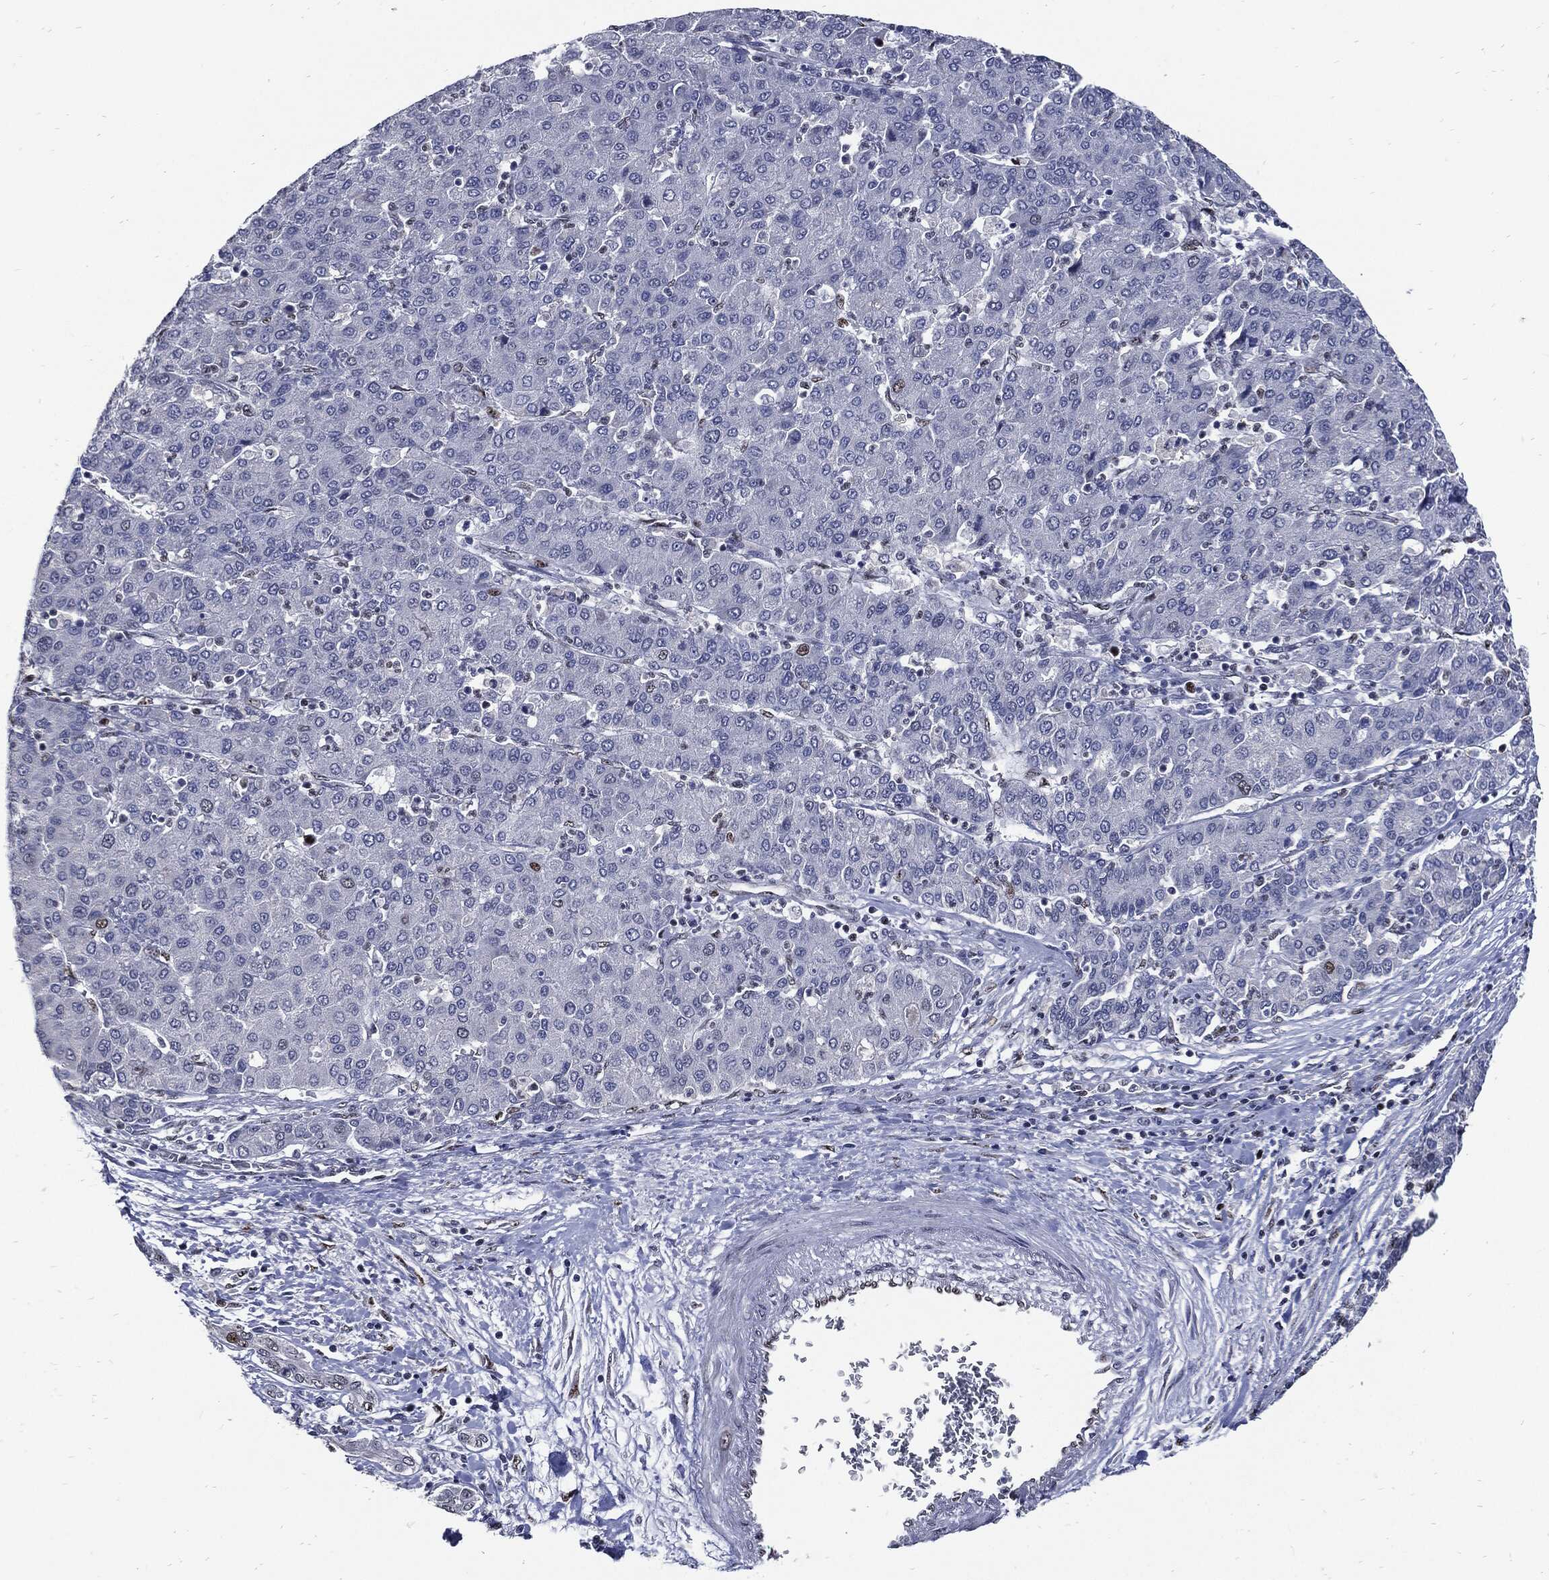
{"staining": {"intensity": "weak", "quantity": "<25%", "location": "nuclear"}, "tissue": "liver cancer", "cell_type": "Tumor cells", "image_type": "cancer", "snomed": [{"axis": "morphology", "description": "Carcinoma, Hepatocellular, NOS"}, {"axis": "topography", "description": "Liver"}], "caption": "Tumor cells show no significant protein expression in hepatocellular carcinoma (liver). (DAB IHC visualized using brightfield microscopy, high magnification).", "gene": "NBN", "patient": {"sex": "male", "age": 65}}